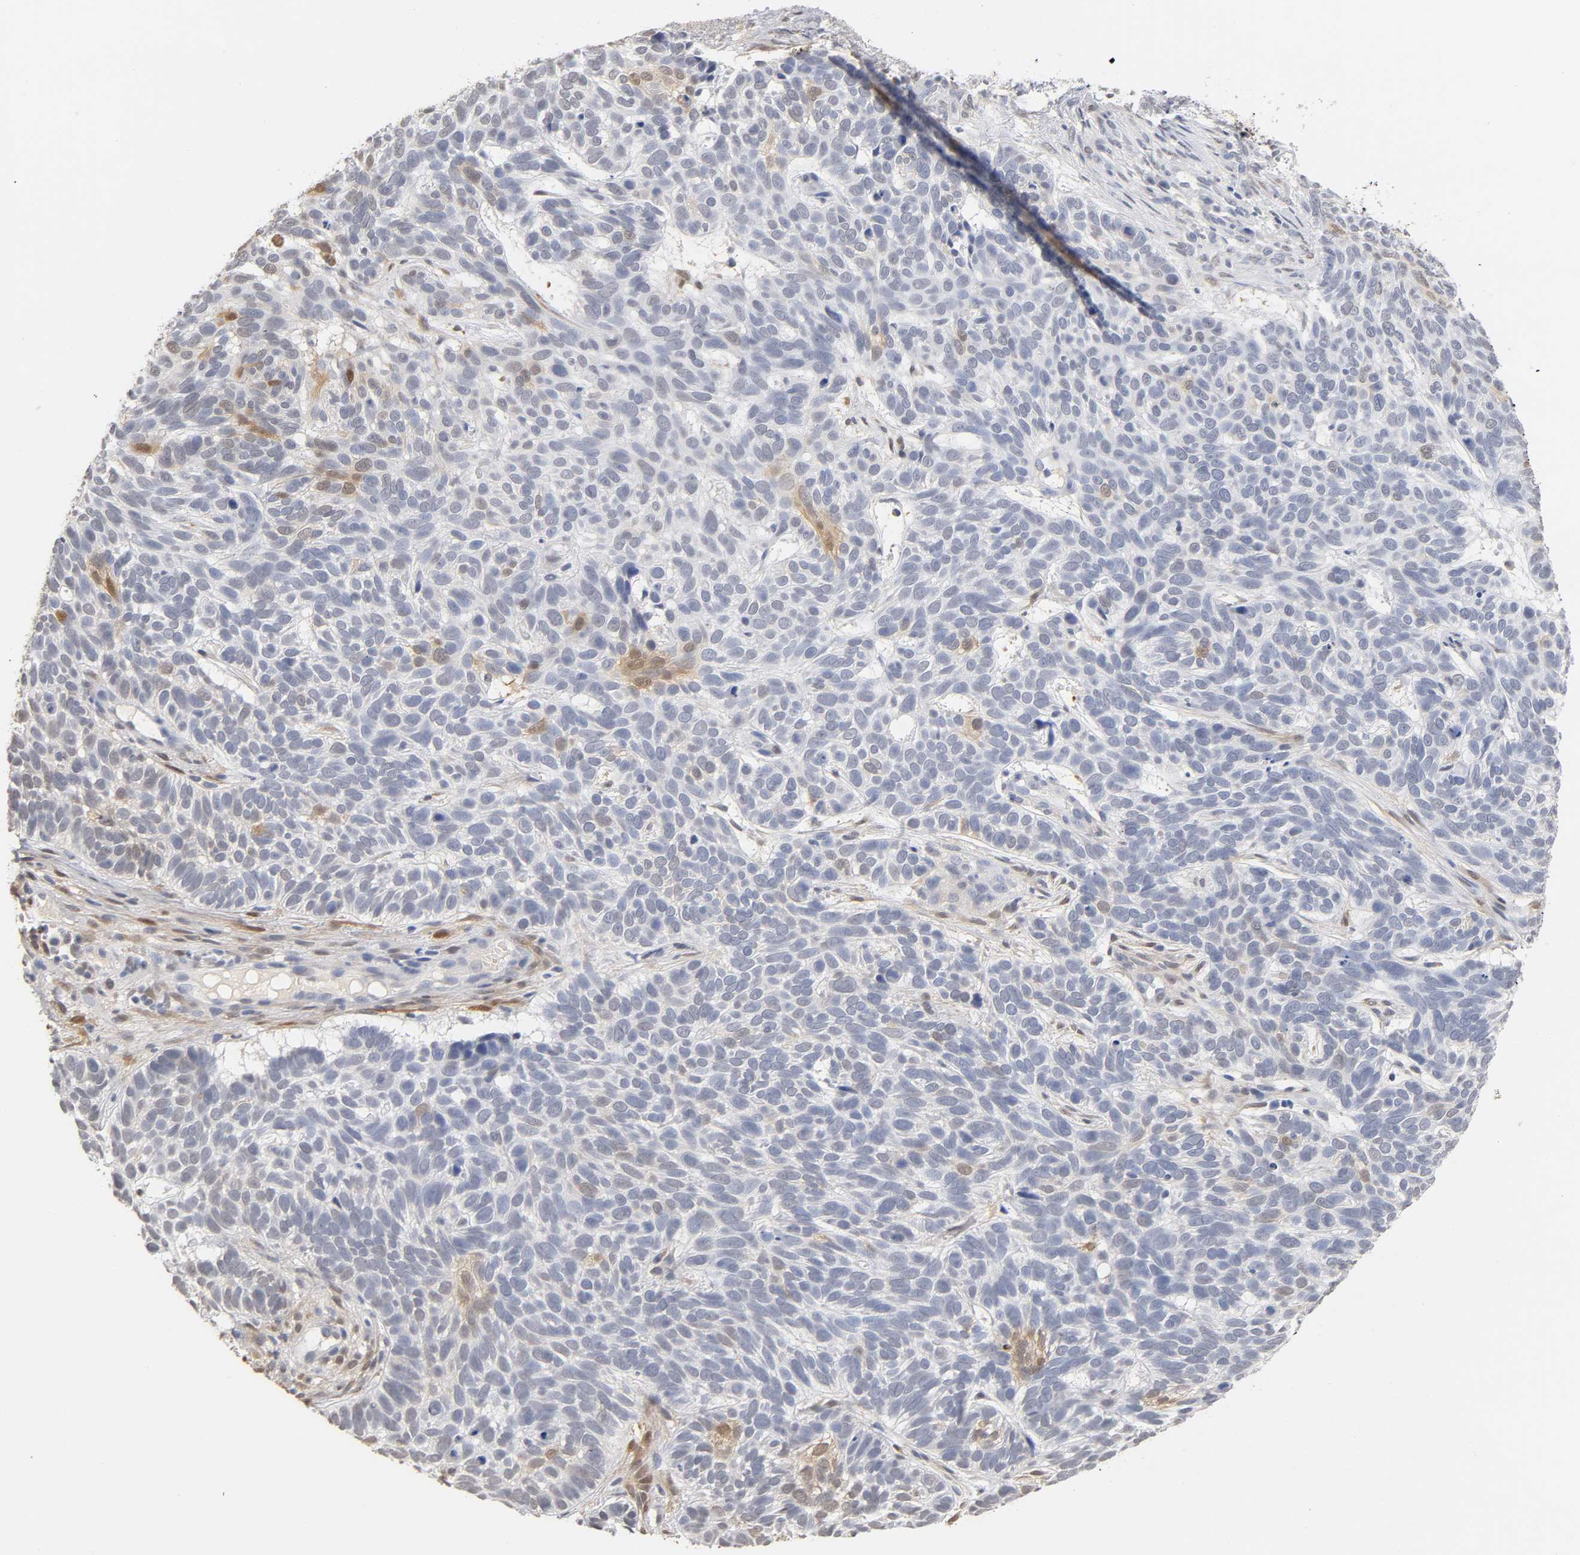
{"staining": {"intensity": "weak", "quantity": "<25%", "location": "cytoplasmic/membranous,nuclear"}, "tissue": "skin cancer", "cell_type": "Tumor cells", "image_type": "cancer", "snomed": [{"axis": "morphology", "description": "Basal cell carcinoma"}, {"axis": "topography", "description": "Skin"}], "caption": "Immunohistochemical staining of human skin basal cell carcinoma demonstrates no significant staining in tumor cells.", "gene": "CRABP2", "patient": {"sex": "male", "age": 87}}